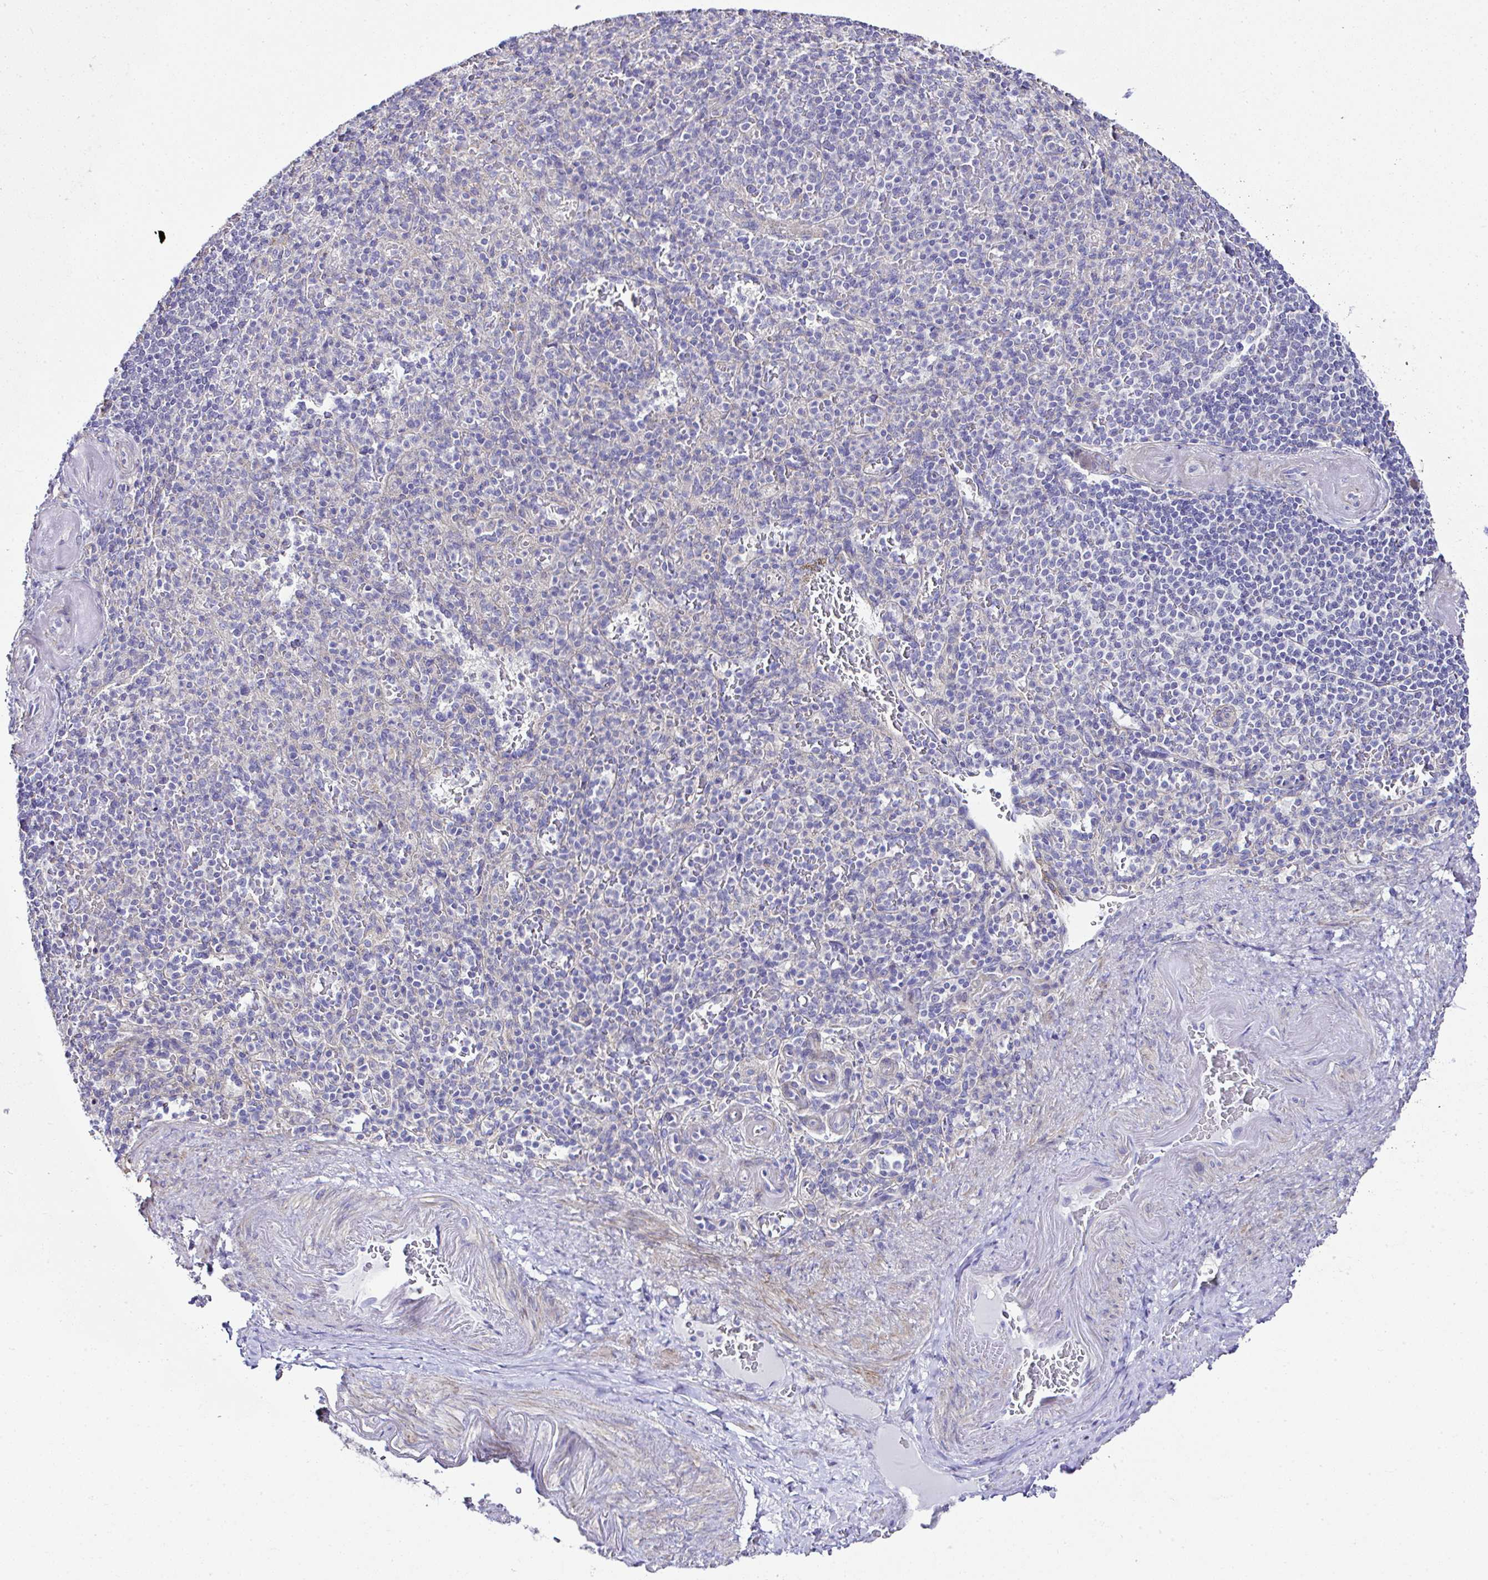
{"staining": {"intensity": "negative", "quantity": "none", "location": "none"}, "tissue": "spleen", "cell_type": "Cells in red pulp", "image_type": "normal", "snomed": [{"axis": "morphology", "description": "Normal tissue, NOS"}, {"axis": "topography", "description": "Spleen"}], "caption": "Micrograph shows no significant protein positivity in cells in red pulp of unremarkable spleen. The staining is performed using DAB (3,3'-diaminobenzidine) brown chromogen with nuclei counter-stained in using hematoxylin.", "gene": "OR4P4", "patient": {"sex": "female", "age": 74}}